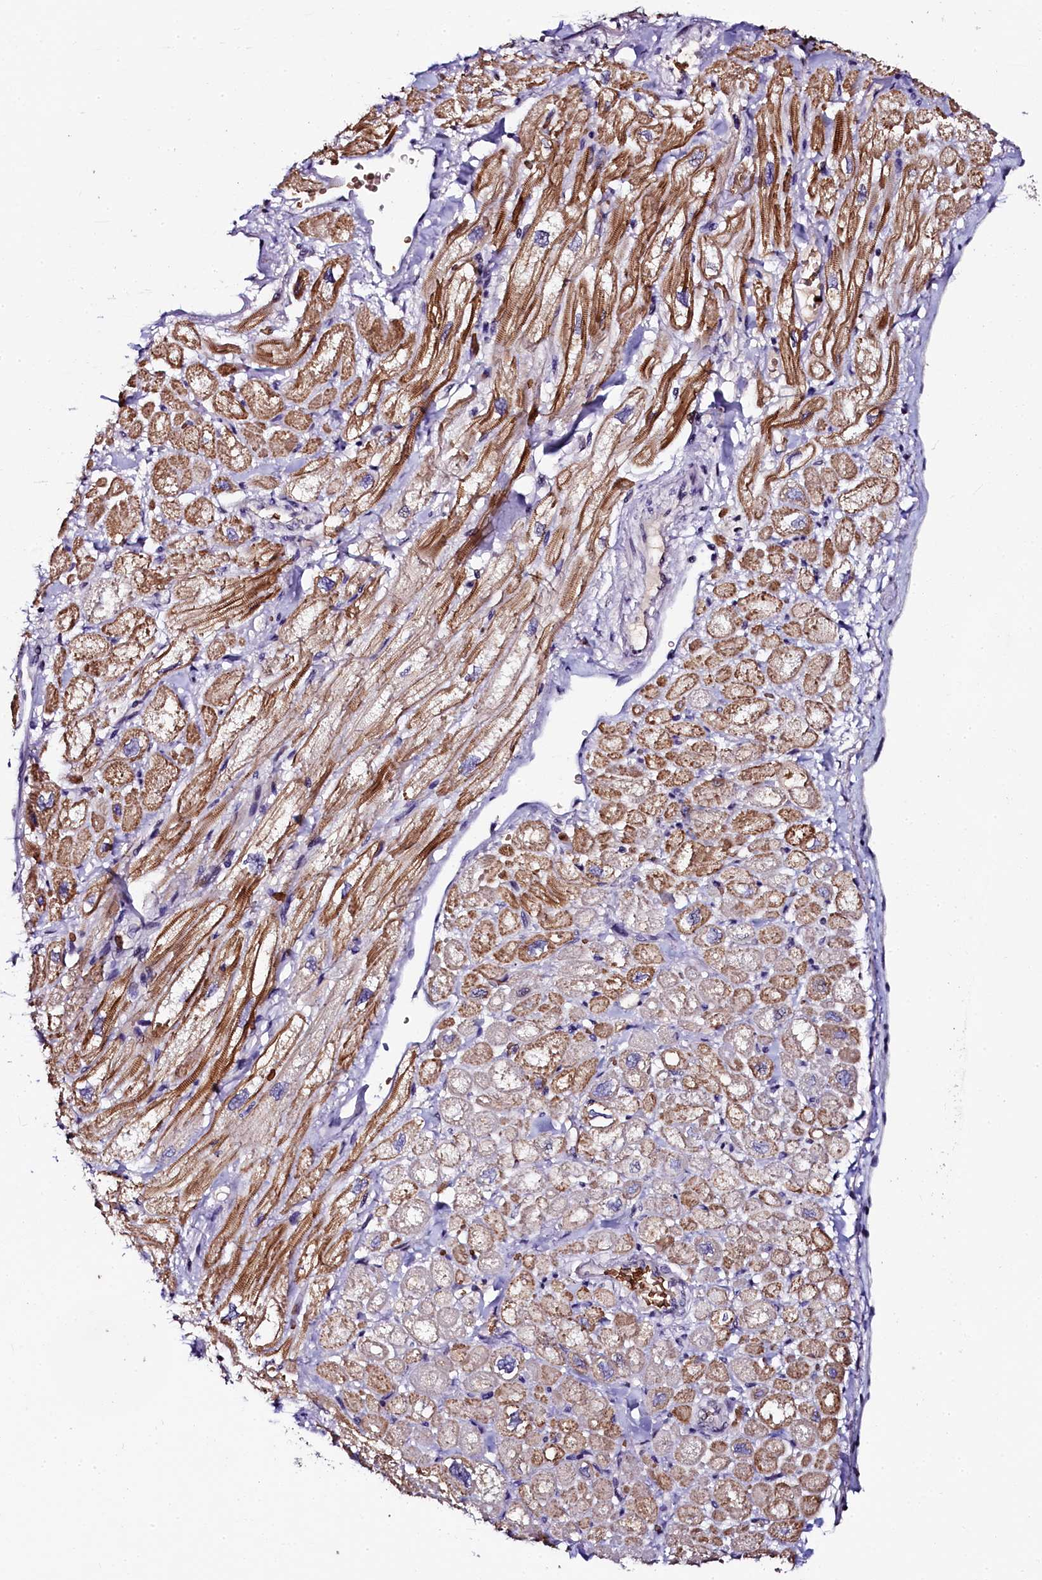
{"staining": {"intensity": "moderate", "quantity": "25%-75%", "location": "cytoplasmic/membranous"}, "tissue": "heart muscle", "cell_type": "Cardiomyocytes", "image_type": "normal", "snomed": [{"axis": "morphology", "description": "Normal tissue, NOS"}, {"axis": "topography", "description": "Heart"}], "caption": "Protein analysis of unremarkable heart muscle exhibits moderate cytoplasmic/membranous expression in approximately 25%-75% of cardiomyocytes.", "gene": "CTDSPL2", "patient": {"sex": "male", "age": 65}}